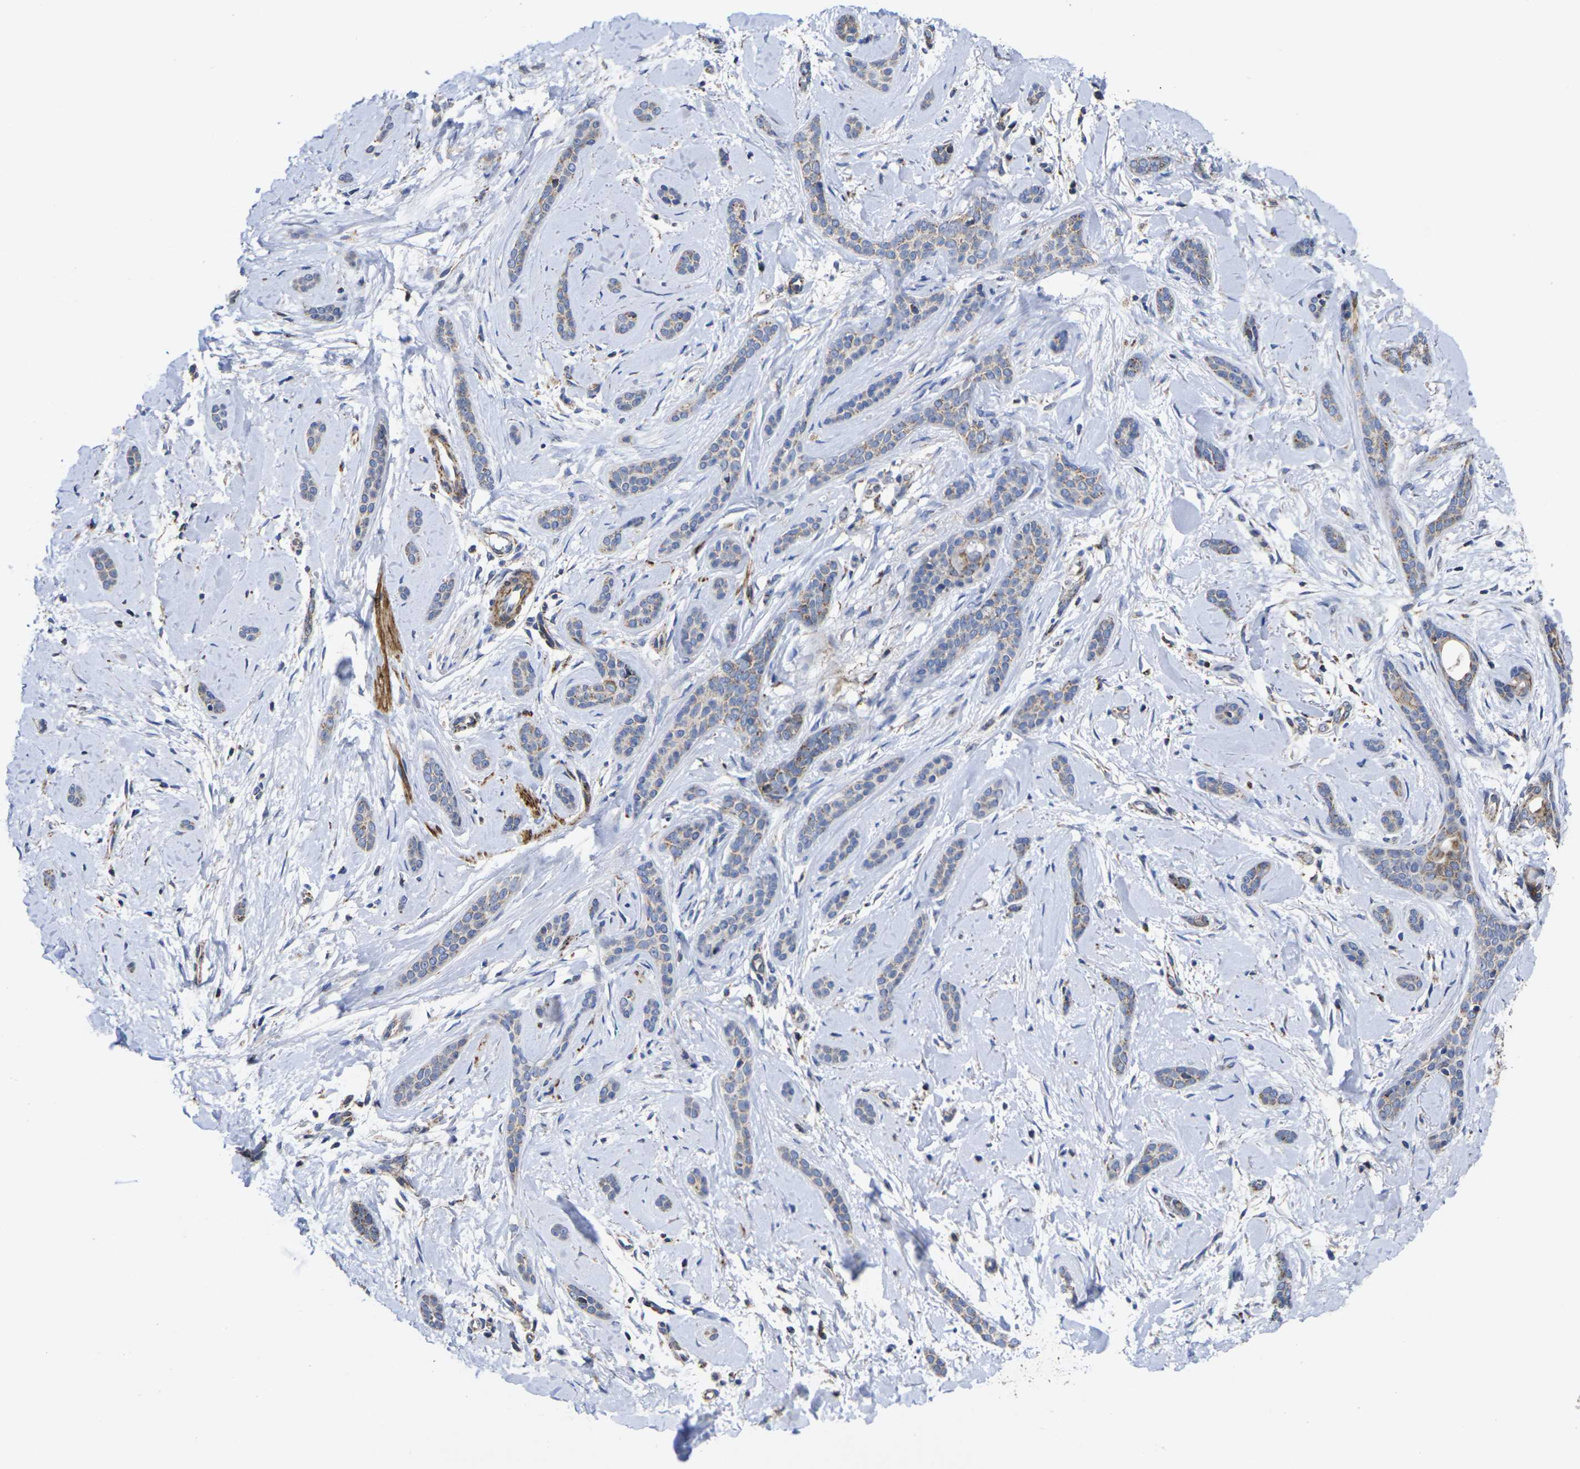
{"staining": {"intensity": "negative", "quantity": "none", "location": "none"}, "tissue": "skin cancer", "cell_type": "Tumor cells", "image_type": "cancer", "snomed": [{"axis": "morphology", "description": "Basal cell carcinoma"}, {"axis": "morphology", "description": "Adnexal tumor, benign"}, {"axis": "topography", "description": "Skin"}], "caption": "Skin cancer stained for a protein using immunohistochemistry (IHC) exhibits no staining tumor cells.", "gene": "P2RY11", "patient": {"sex": "female", "age": 42}}